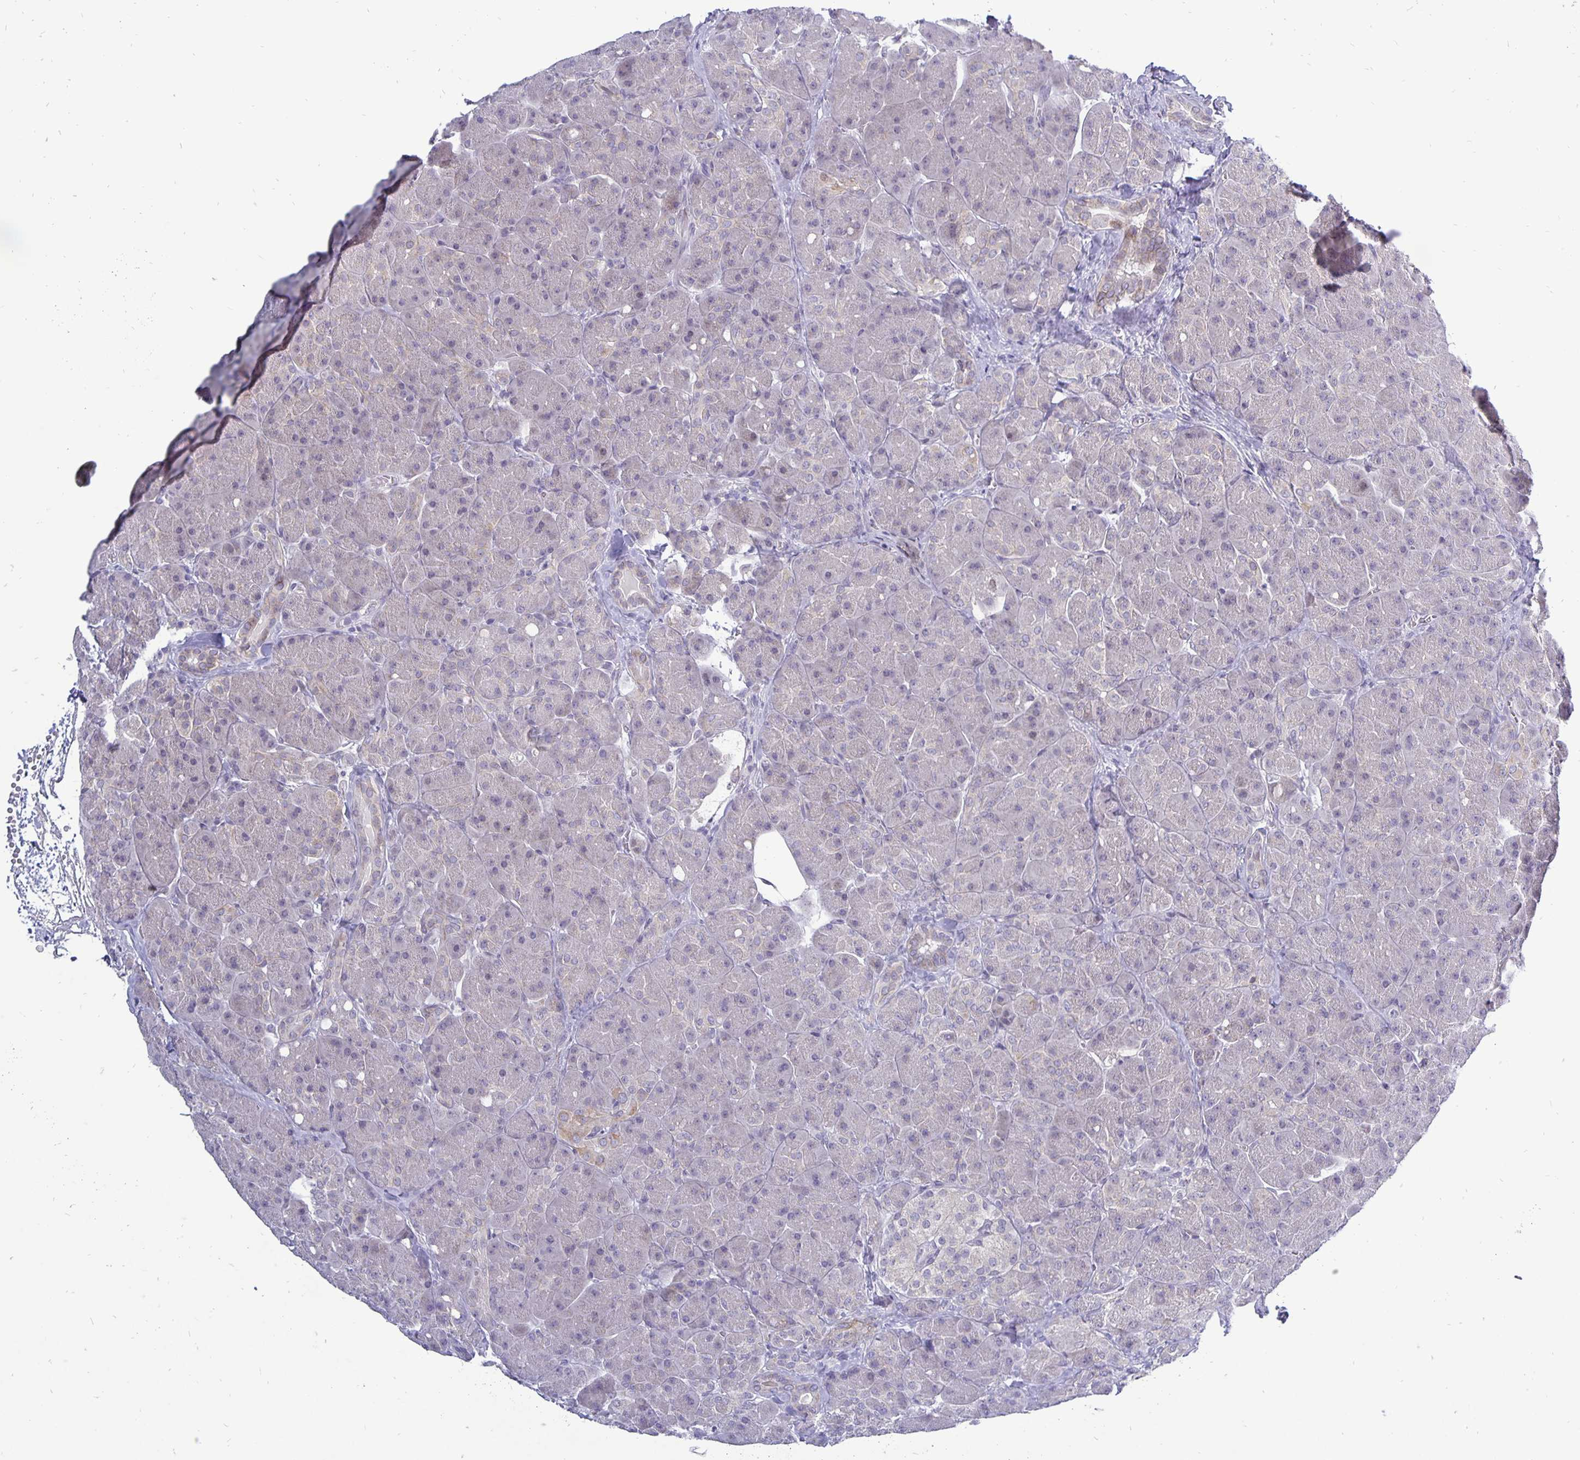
{"staining": {"intensity": "weak", "quantity": "<25%", "location": "cytoplasmic/membranous"}, "tissue": "pancreas", "cell_type": "Exocrine glandular cells", "image_type": "normal", "snomed": [{"axis": "morphology", "description": "Normal tissue, NOS"}, {"axis": "topography", "description": "Pancreas"}], "caption": "This is an IHC image of normal pancreas. There is no staining in exocrine glandular cells.", "gene": "ERBB2", "patient": {"sex": "male", "age": 55}}